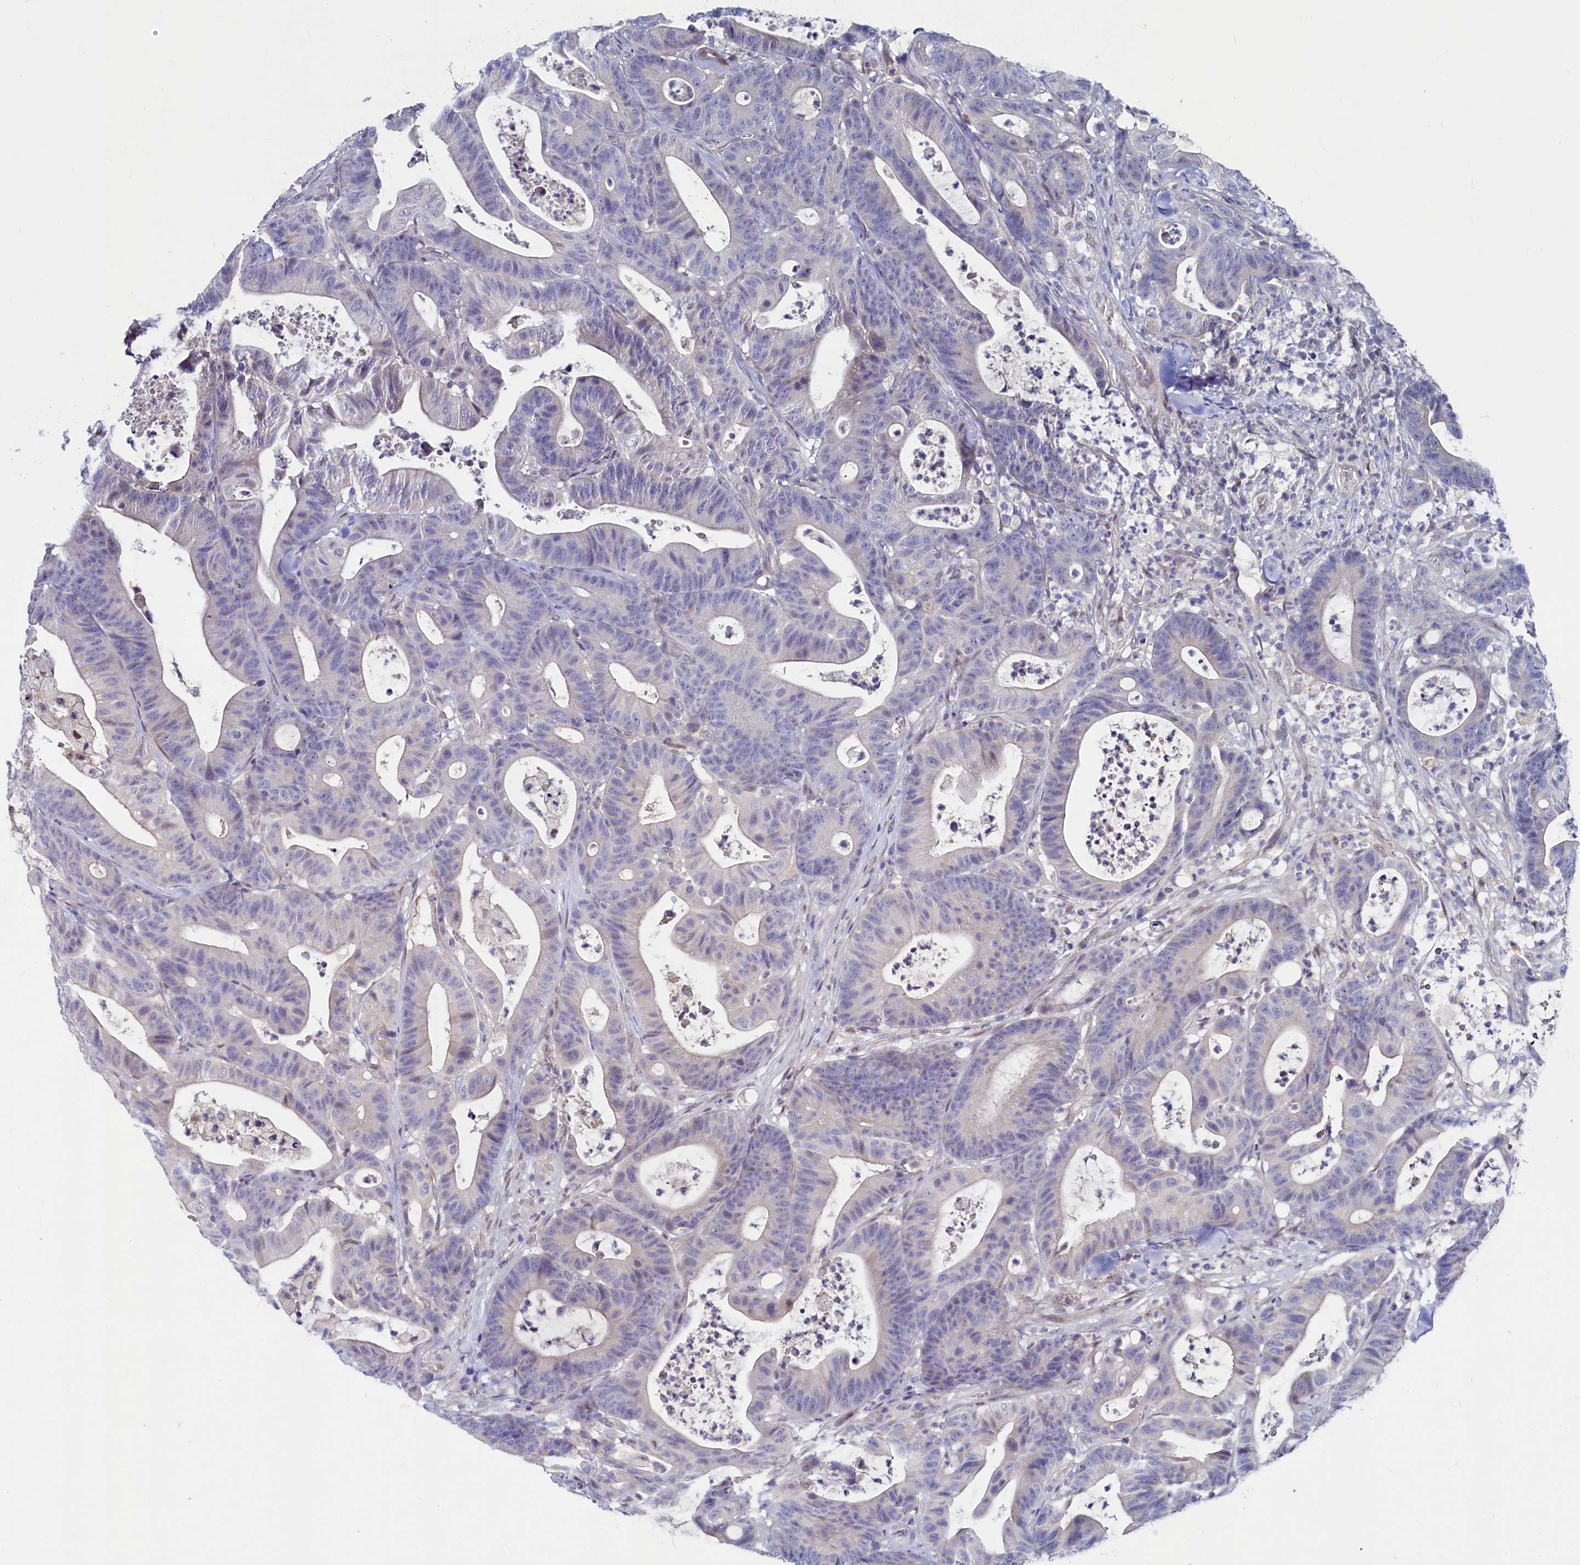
{"staining": {"intensity": "negative", "quantity": "none", "location": "none"}, "tissue": "colorectal cancer", "cell_type": "Tumor cells", "image_type": "cancer", "snomed": [{"axis": "morphology", "description": "Adenocarcinoma, NOS"}, {"axis": "topography", "description": "Colon"}], "caption": "IHC image of colorectal cancer stained for a protein (brown), which displays no expression in tumor cells.", "gene": "ASTE1", "patient": {"sex": "female", "age": 84}}